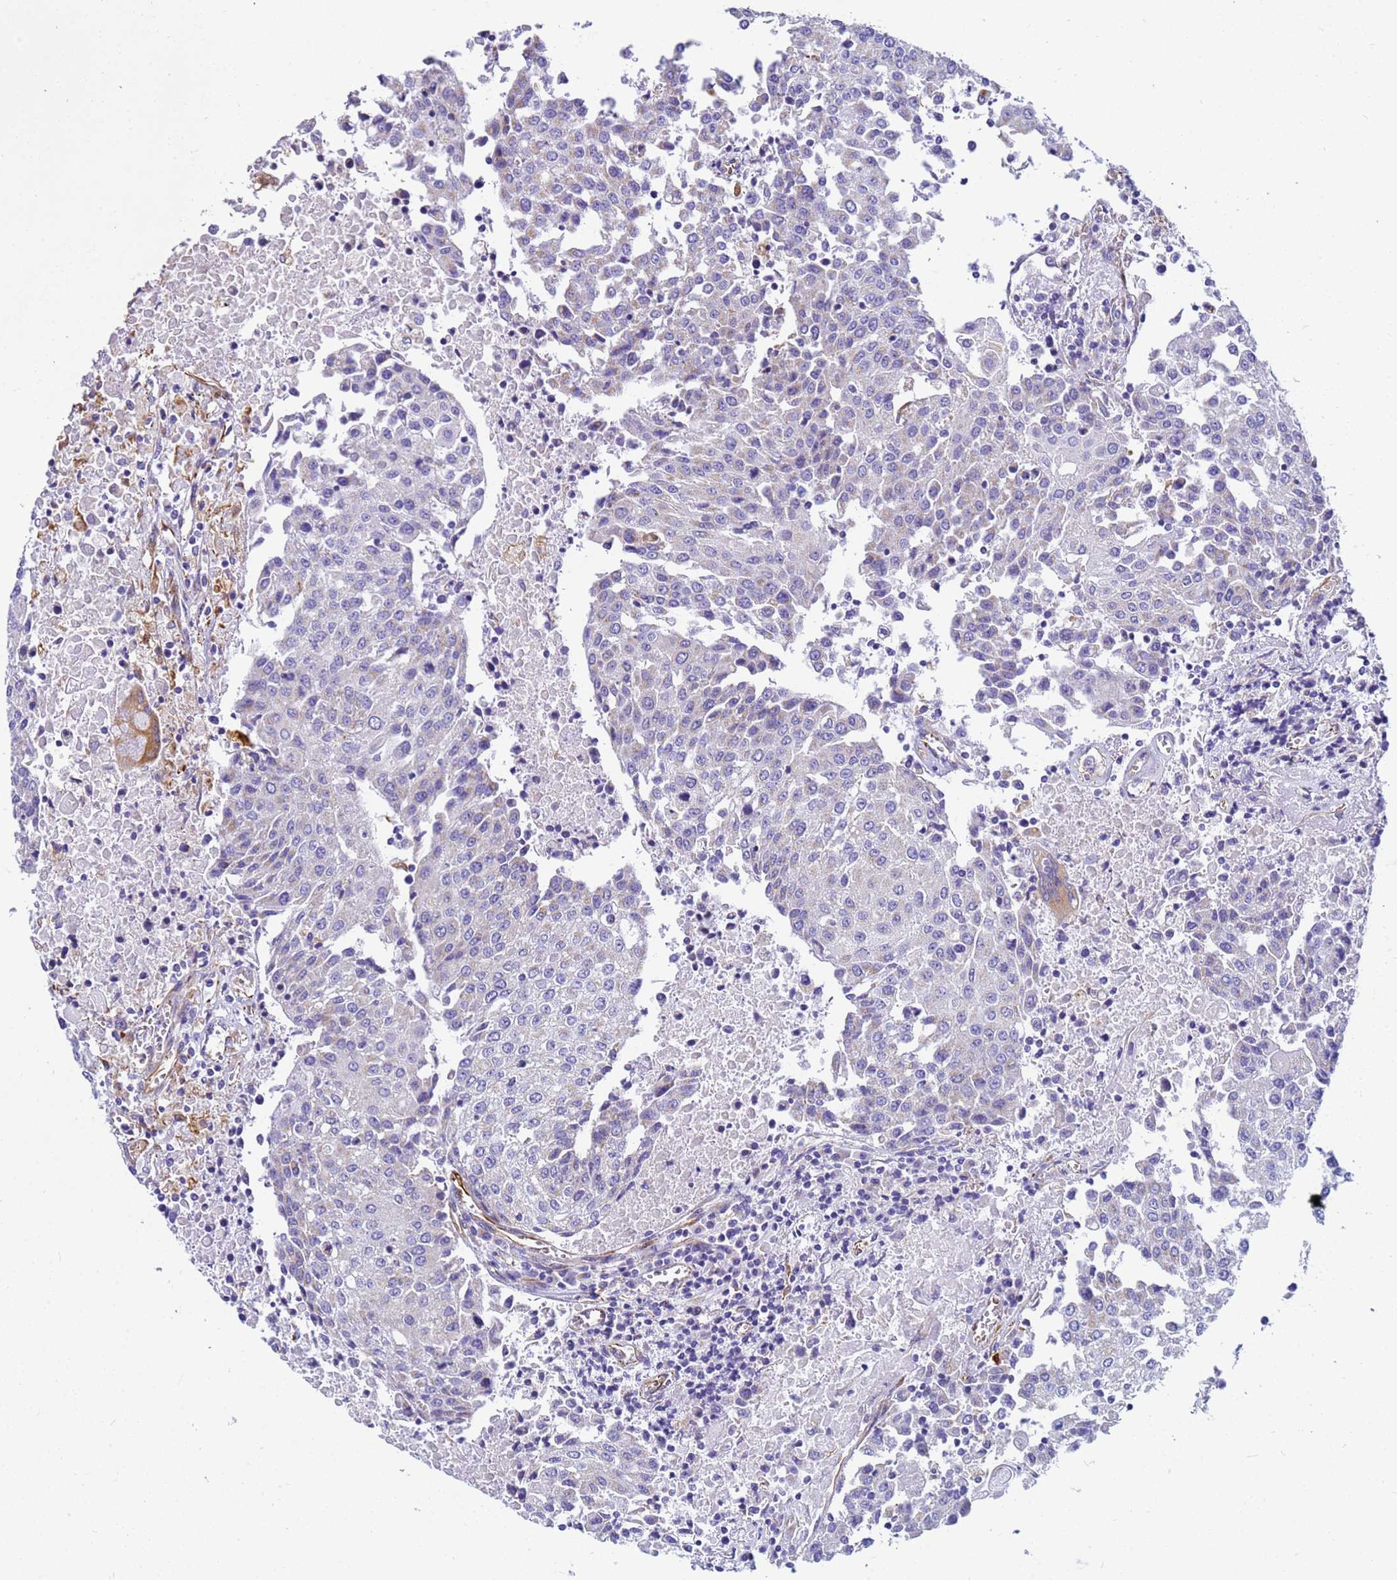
{"staining": {"intensity": "negative", "quantity": "none", "location": "none"}, "tissue": "urothelial cancer", "cell_type": "Tumor cells", "image_type": "cancer", "snomed": [{"axis": "morphology", "description": "Urothelial carcinoma, High grade"}, {"axis": "topography", "description": "Urinary bladder"}], "caption": "Immunohistochemistry of human urothelial cancer demonstrates no staining in tumor cells.", "gene": "UBXN2B", "patient": {"sex": "female", "age": 85}}